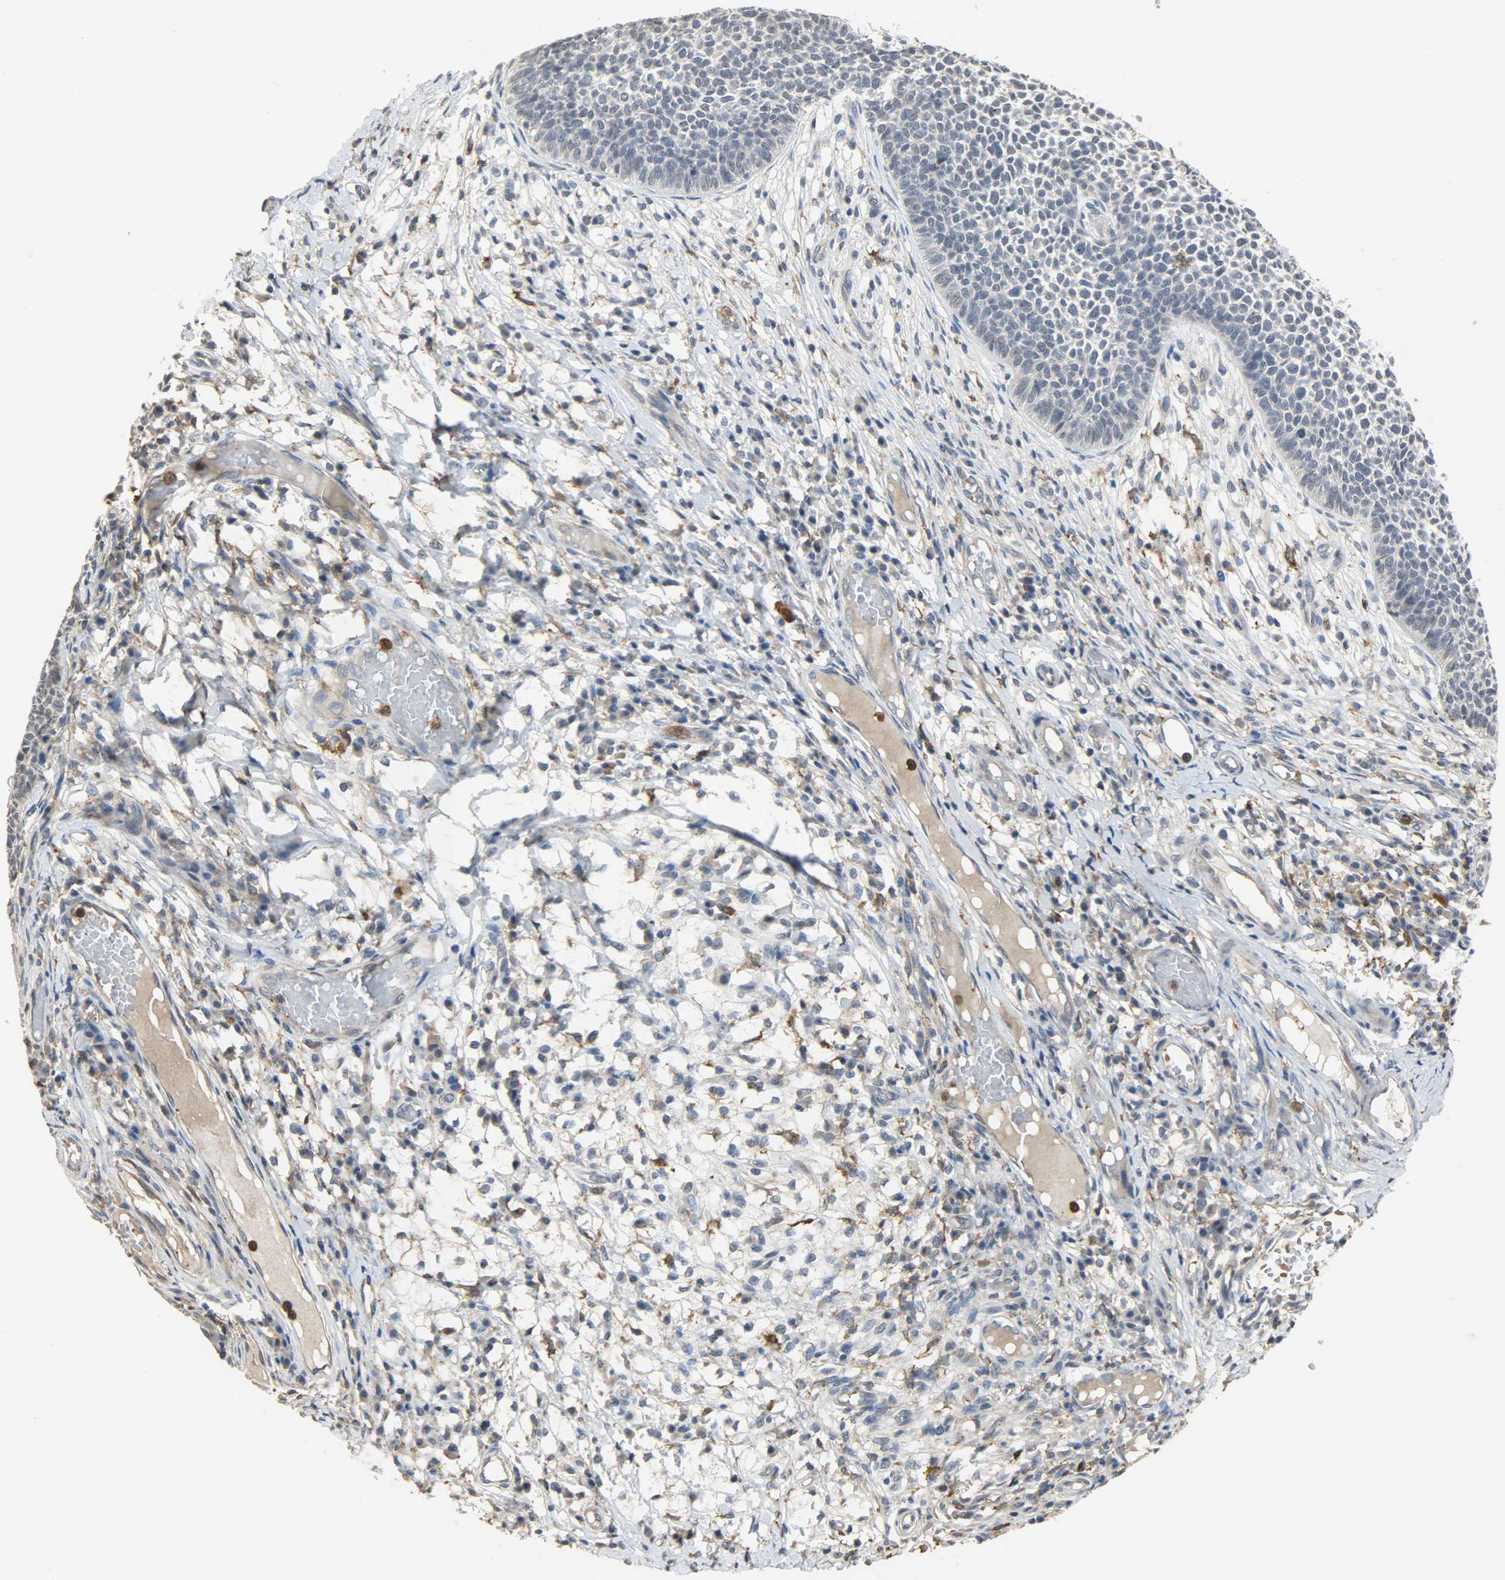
{"staining": {"intensity": "weak", "quantity": "<25%", "location": "cytoplasmic/membranous"}, "tissue": "skin cancer", "cell_type": "Tumor cells", "image_type": "cancer", "snomed": [{"axis": "morphology", "description": "Basal cell carcinoma"}, {"axis": "topography", "description": "Skin"}], "caption": "DAB immunohistochemical staining of basal cell carcinoma (skin) displays no significant expression in tumor cells.", "gene": "SKAP2", "patient": {"sex": "female", "age": 84}}